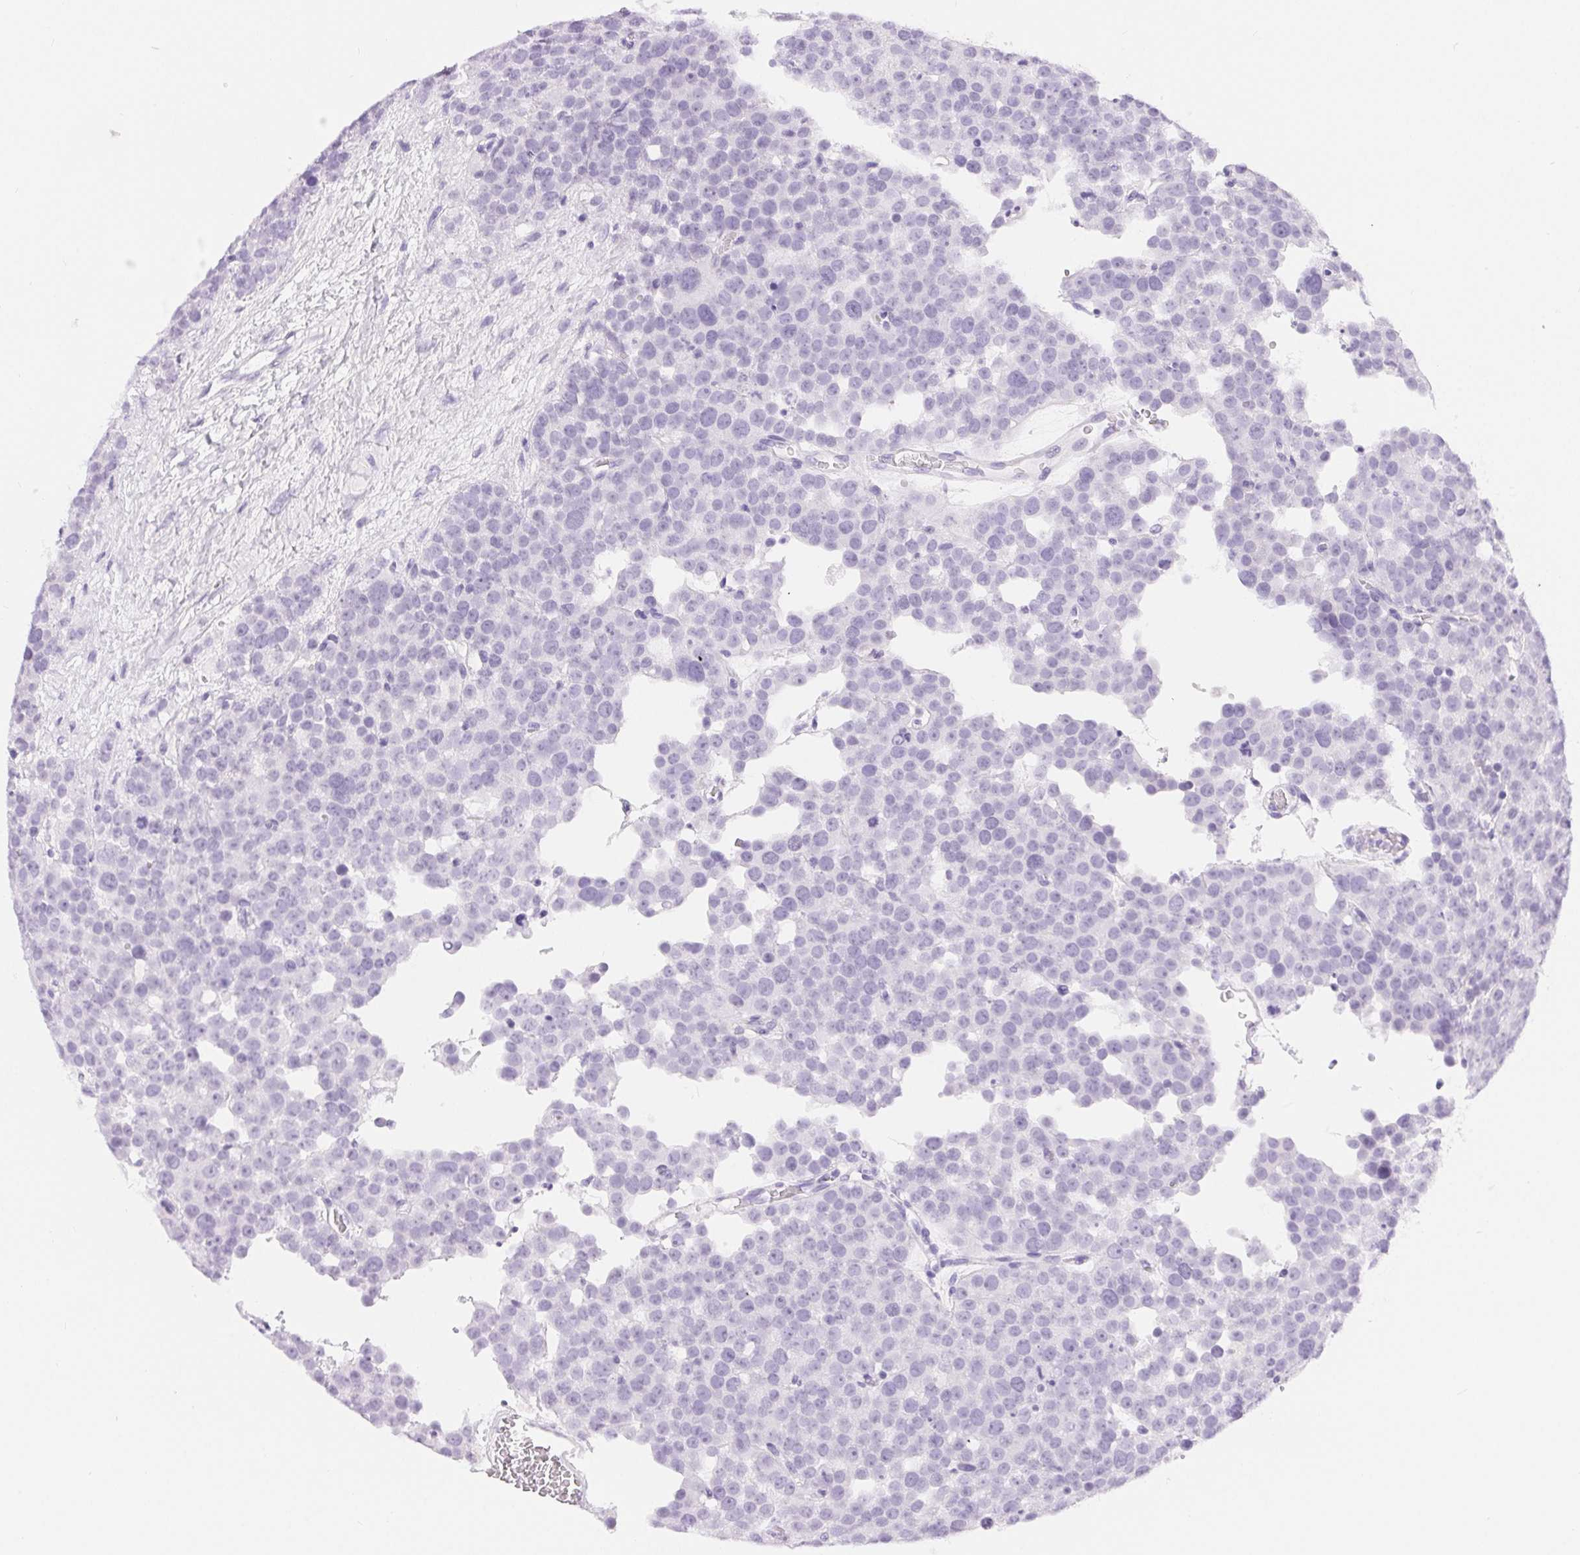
{"staining": {"intensity": "negative", "quantity": "none", "location": "none"}, "tissue": "testis cancer", "cell_type": "Tumor cells", "image_type": "cancer", "snomed": [{"axis": "morphology", "description": "Seminoma, NOS"}, {"axis": "topography", "description": "Testis"}], "caption": "This is an immunohistochemistry (IHC) image of seminoma (testis). There is no expression in tumor cells.", "gene": "XDH", "patient": {"sex": "male", "age": 71}}